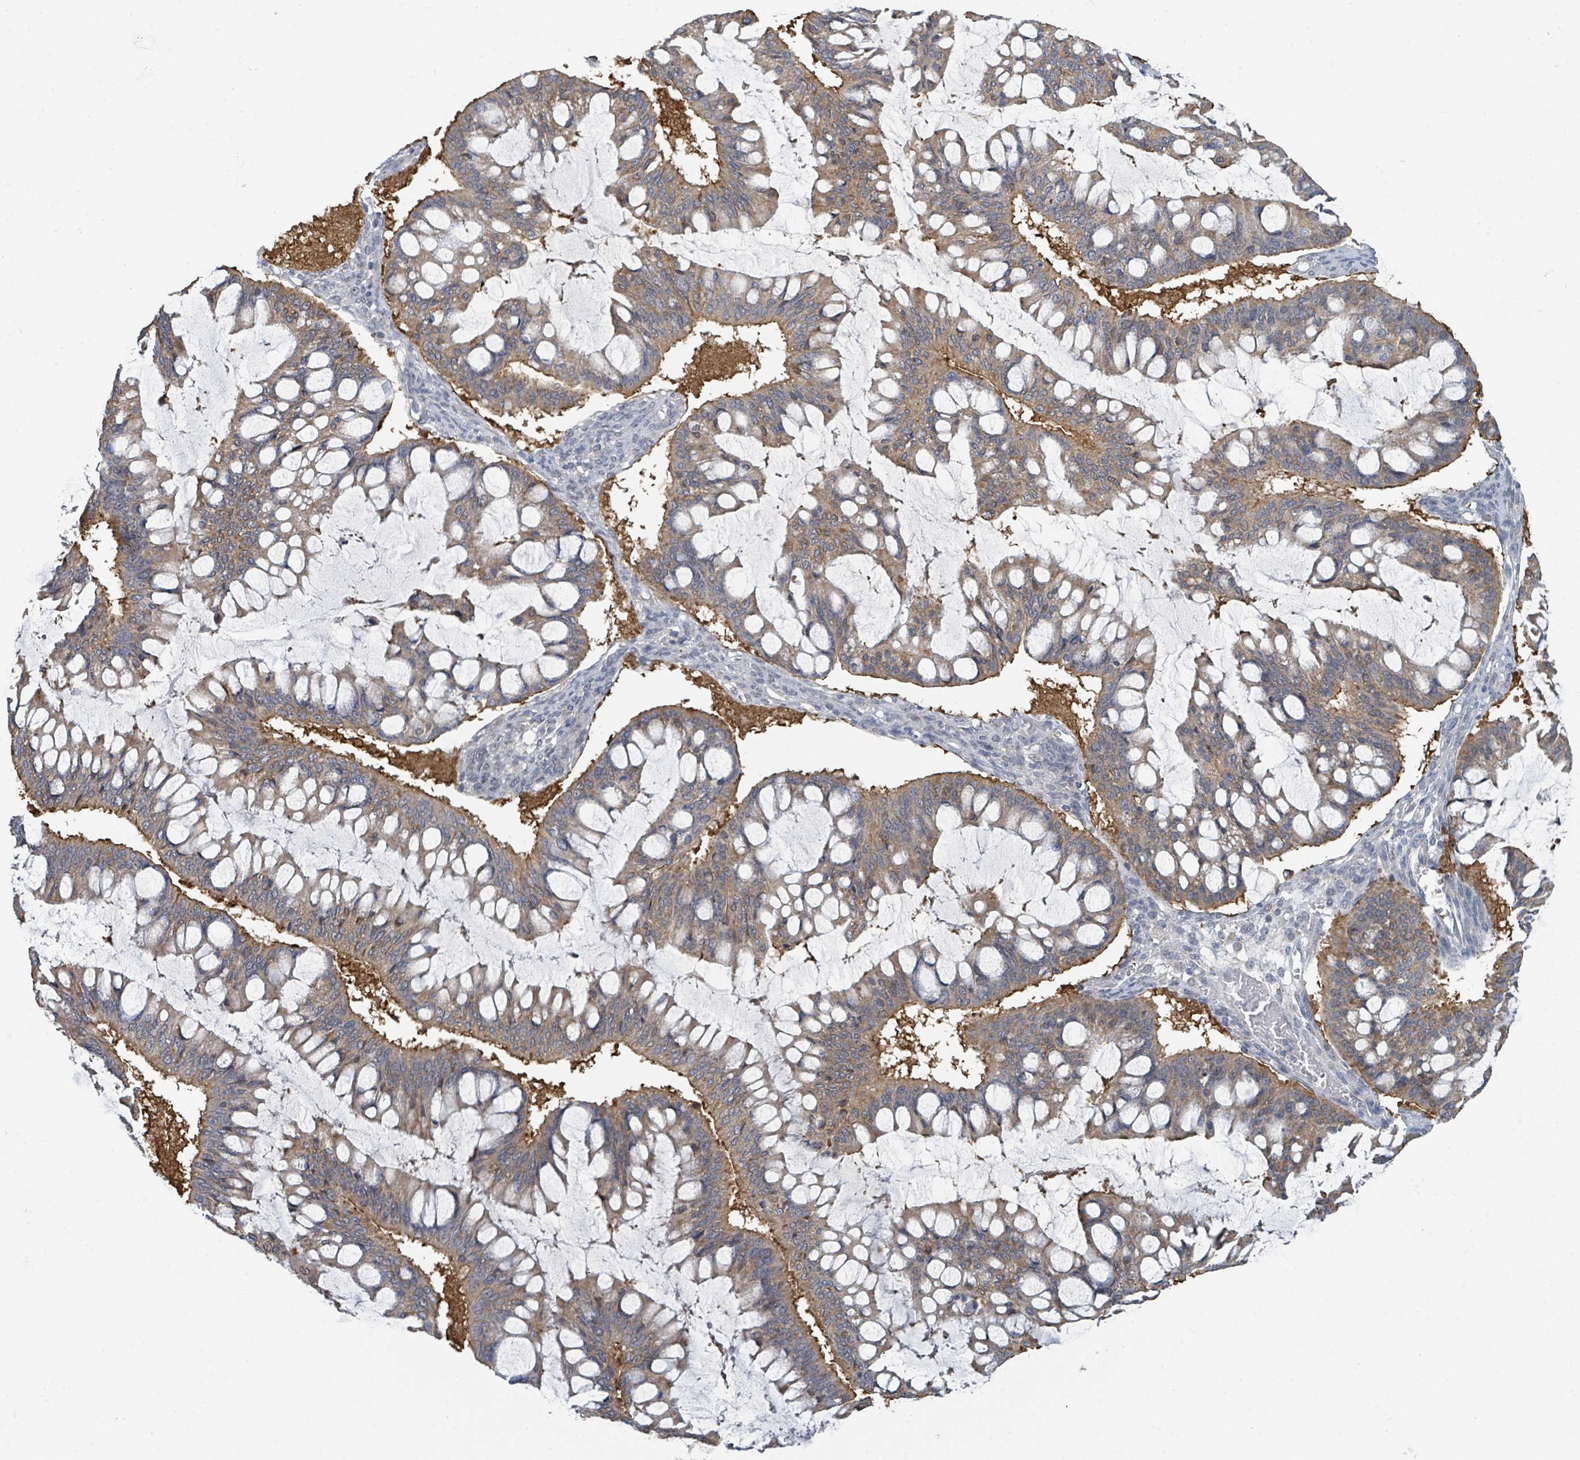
{"staining": {"intensity": "moderate", "quantity": "25%-75%", "location": "cytoplasmic/membranous"}, "tissue": "ovarian cancer", "cell_type": "Tumor cells", "image_type": "cancer", "snomed": [{"axis": "morphology", "description": "Cystadenocarcinoma, mucinous, NOS"}, {"axis": "topography", "description": "Ovary"}], "caption": "Immunohistochemical staining of ovarian cancer displays medium levels of moderate cytoplasmic/membranous protein expression in about 25%-75% of tumor cells. (DAB (3,3'-diaminobenzidine) IHC with brightfield microscopy, high magnification).", "gene": "ANKRD55", "patient": {"sex": "female", "age": 73}}